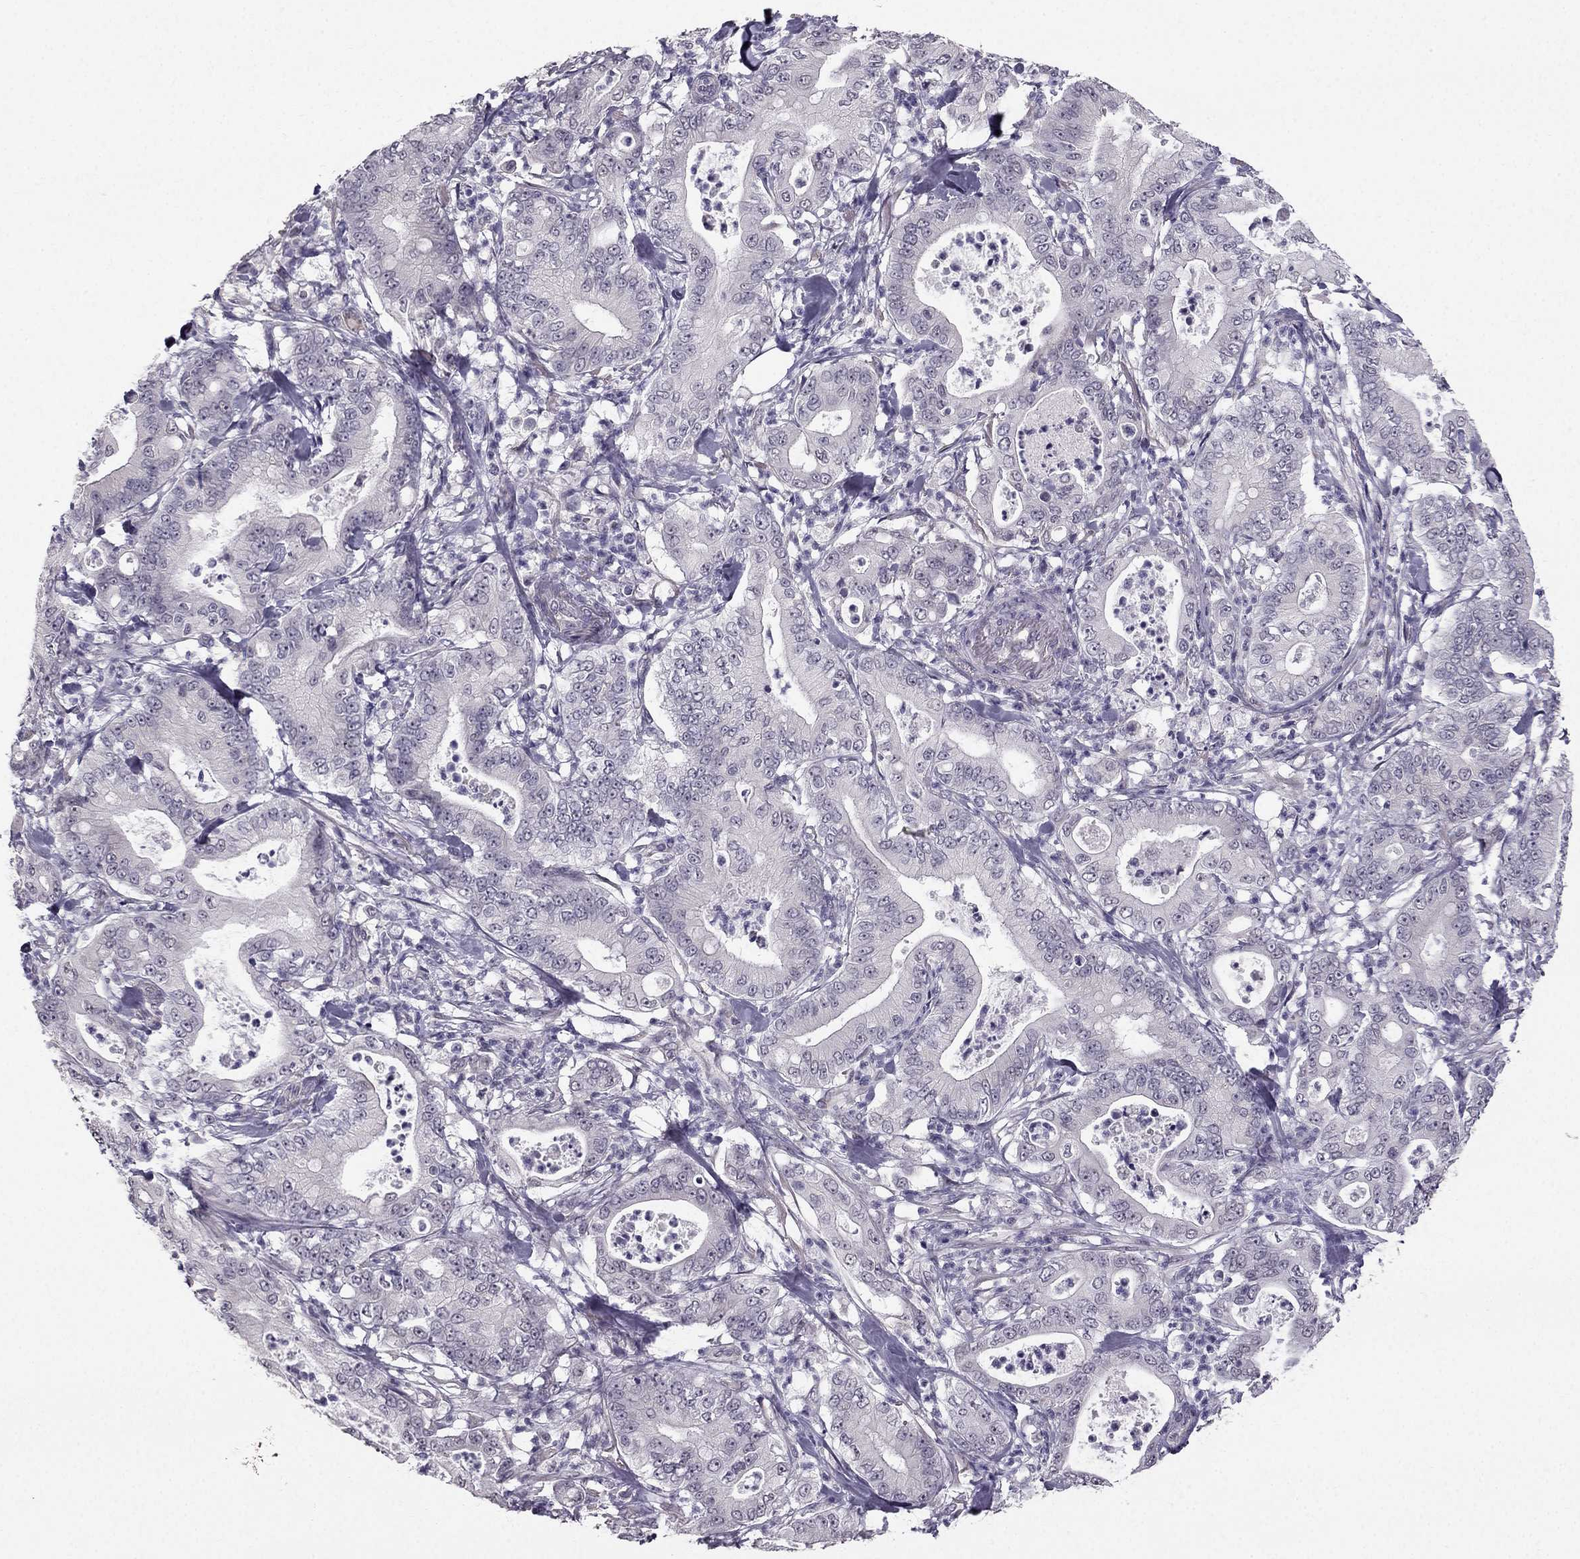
{"staining": {"intensity": "negative", "quantity": "none", "location": "none"}, "tissue": "pancreatic cancer", "cell_type": "Tumor cells", "image_type": "cancer", "snomed": [{"axis": "morphology", "description": "Adenocarcinoma, NOS"}, {"axis": "topography", "description": "Pancreas"}], "caption": "Immunohistochemistry image of human pancreatic cancer (adenocarcinoma) stained for a protein (brown), which exhibits no staining in tumor cells.", "gene": "TSPYL5", "patient": {"sex": "male", "age": 71}}